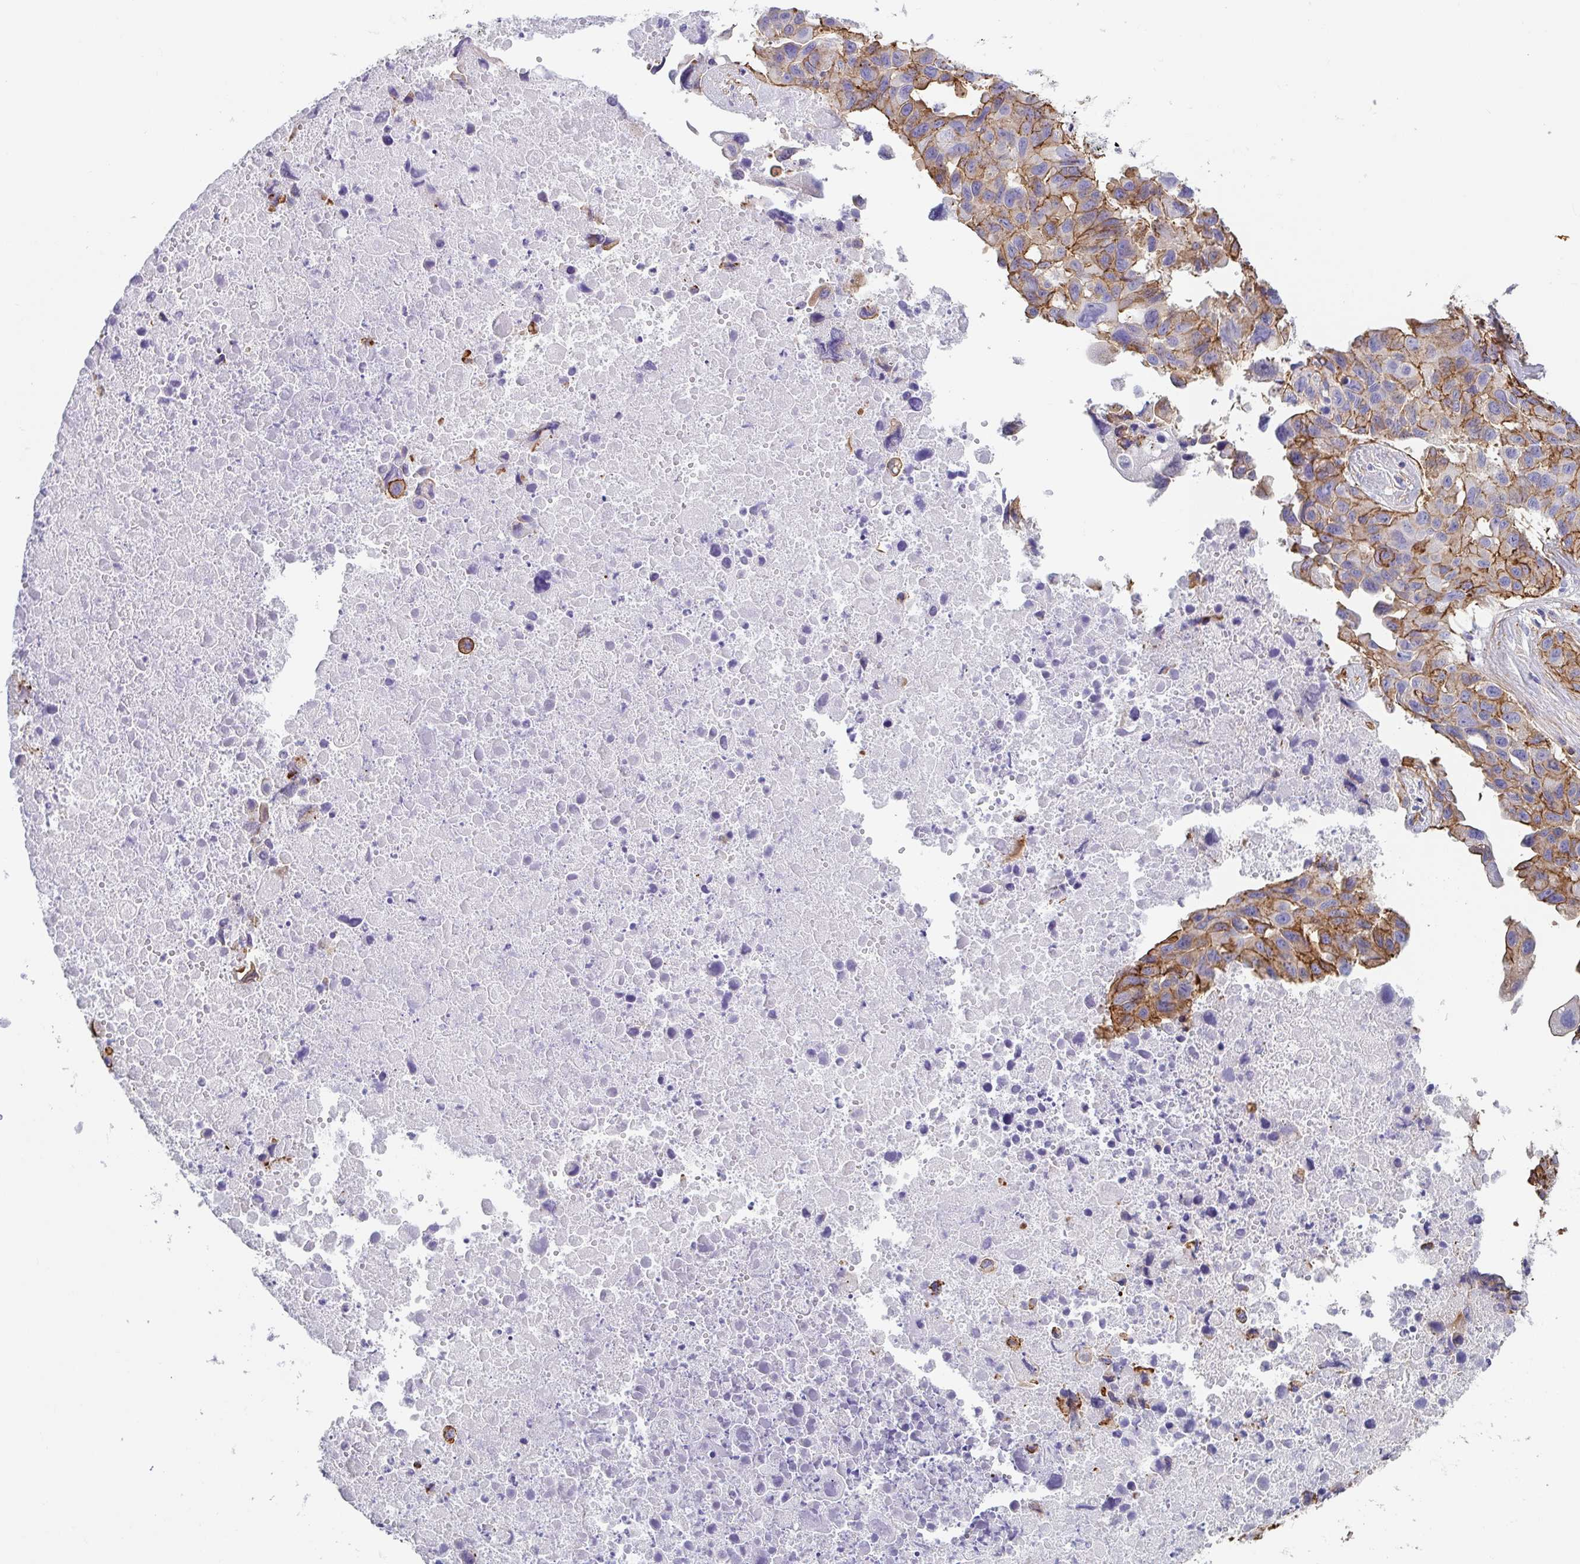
{"staining": {"intensity": "moderate", "quantity": ">75%", "location": "cytoplasmic/membranous"}, "tissue": "lung cancer", "cell_type": "Tumor cells", "image_type": "cancer", "snomed": [{"axis": "morphology", "description": "Adenocarcinoma, NOS"}, {"axis": "topography", "description": "Lymph node"}, {"axis": "topography", "description": "Lung"}], "caption": "Lung cancer (adenocarcinoma) was stained to show a protein in brown. There is medium levels of moderate cytoplasmic/membranous staining in approximately >75% of tumor cells.", "gene": "DBN1", "patient": {"sex": "male", "age": 64}}